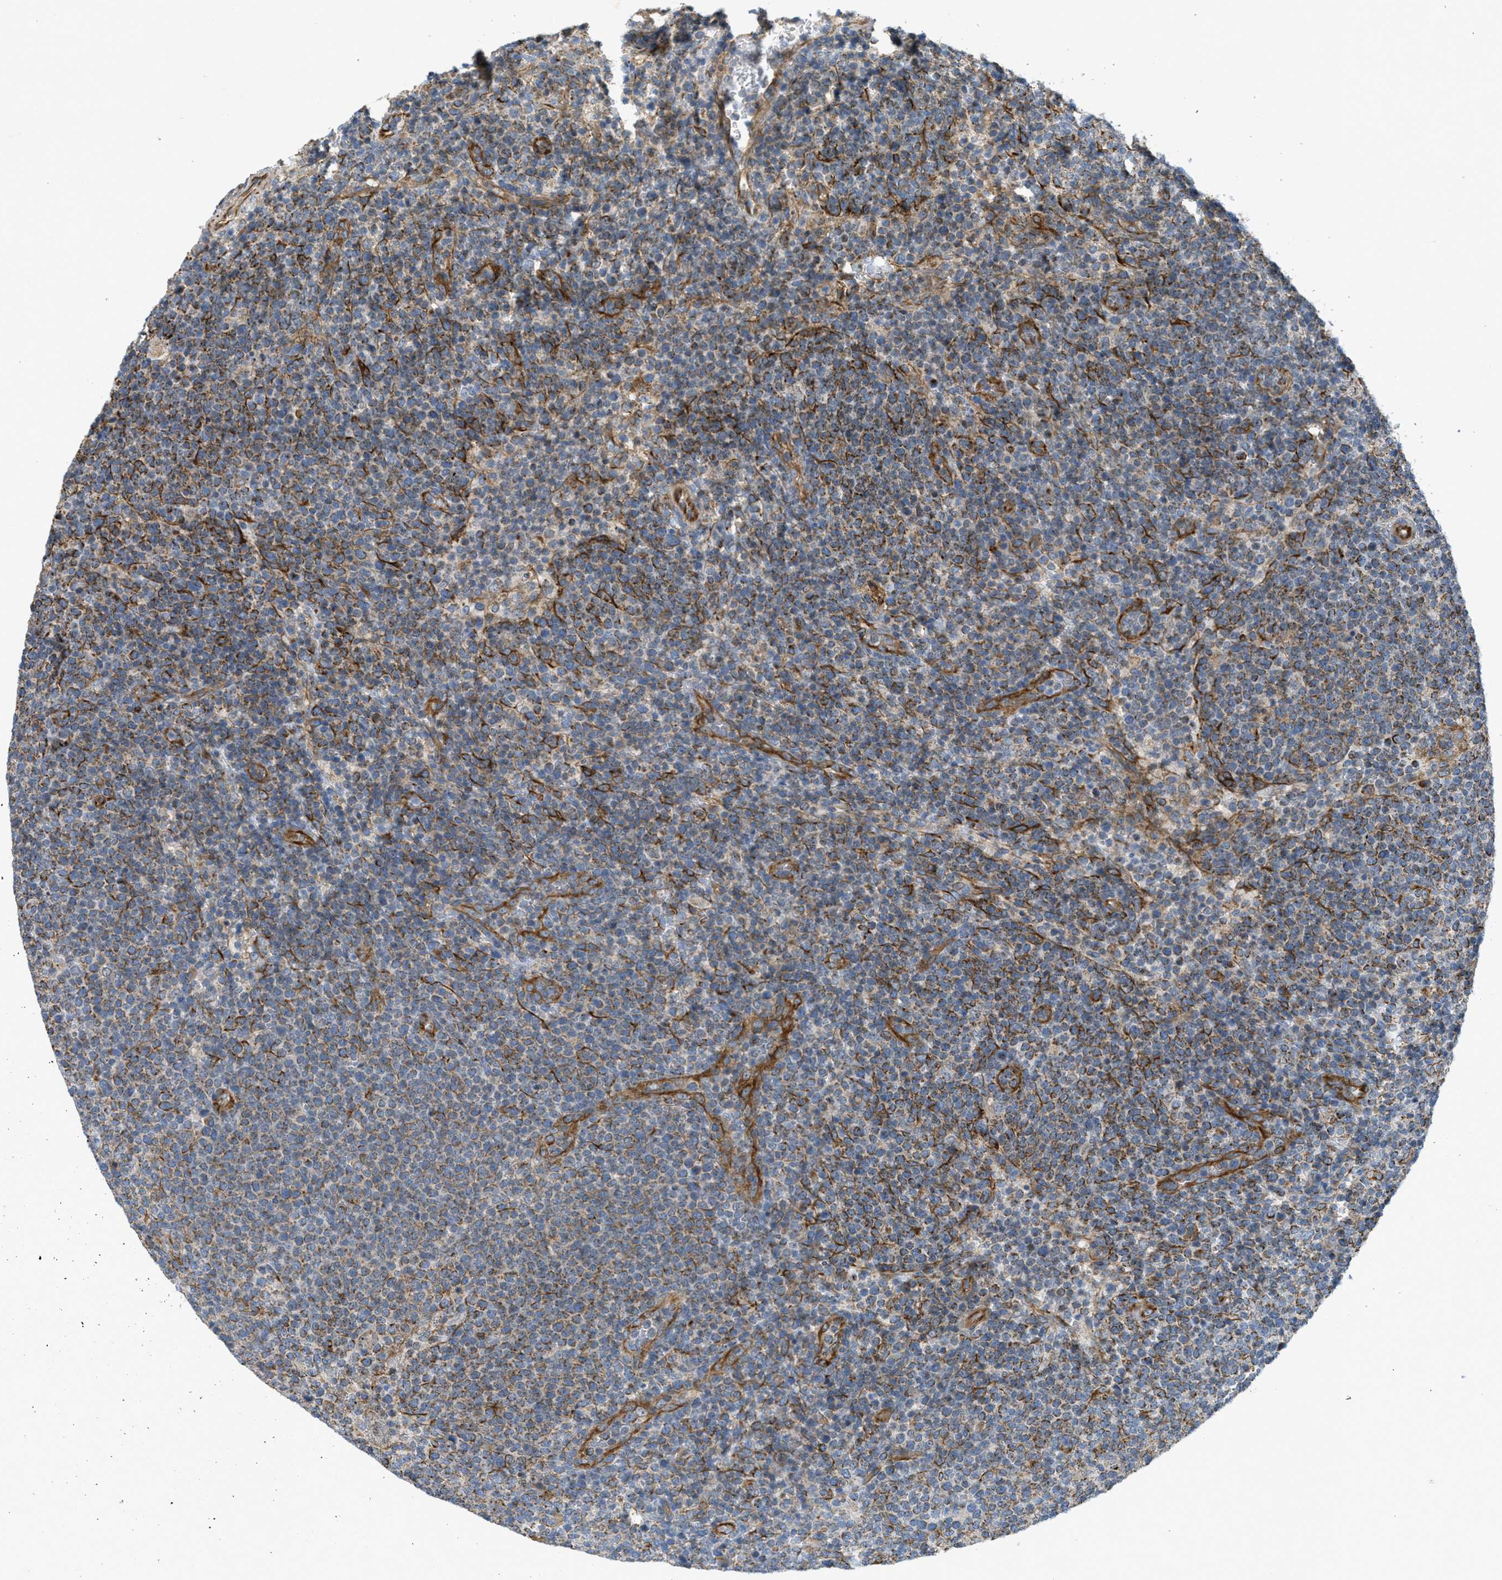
{"staining": {"intensity": "weak", "quantity": "25%-75%", "location": "cytoplasmic/membranous"}, "tissue": "lymphoma", "cell_type": "Tumor cells", "image_type": "cancer", "snomed": [{"axis": "morphology", "description": "Malignant lymphoma, non-Hodgkin's type, High grade"}, {"axis": "topography", "description": "Lymph node"}], "caption": "High-grade malignant lymphoma, non-Hodgkin's type stained with a brown dye reveals weak cytoplasmic/membranous positive staining in about 25%-75% of tumor cells.", "gene": "BTN3A1", "patient": {"sex": "male", "age": 61}}